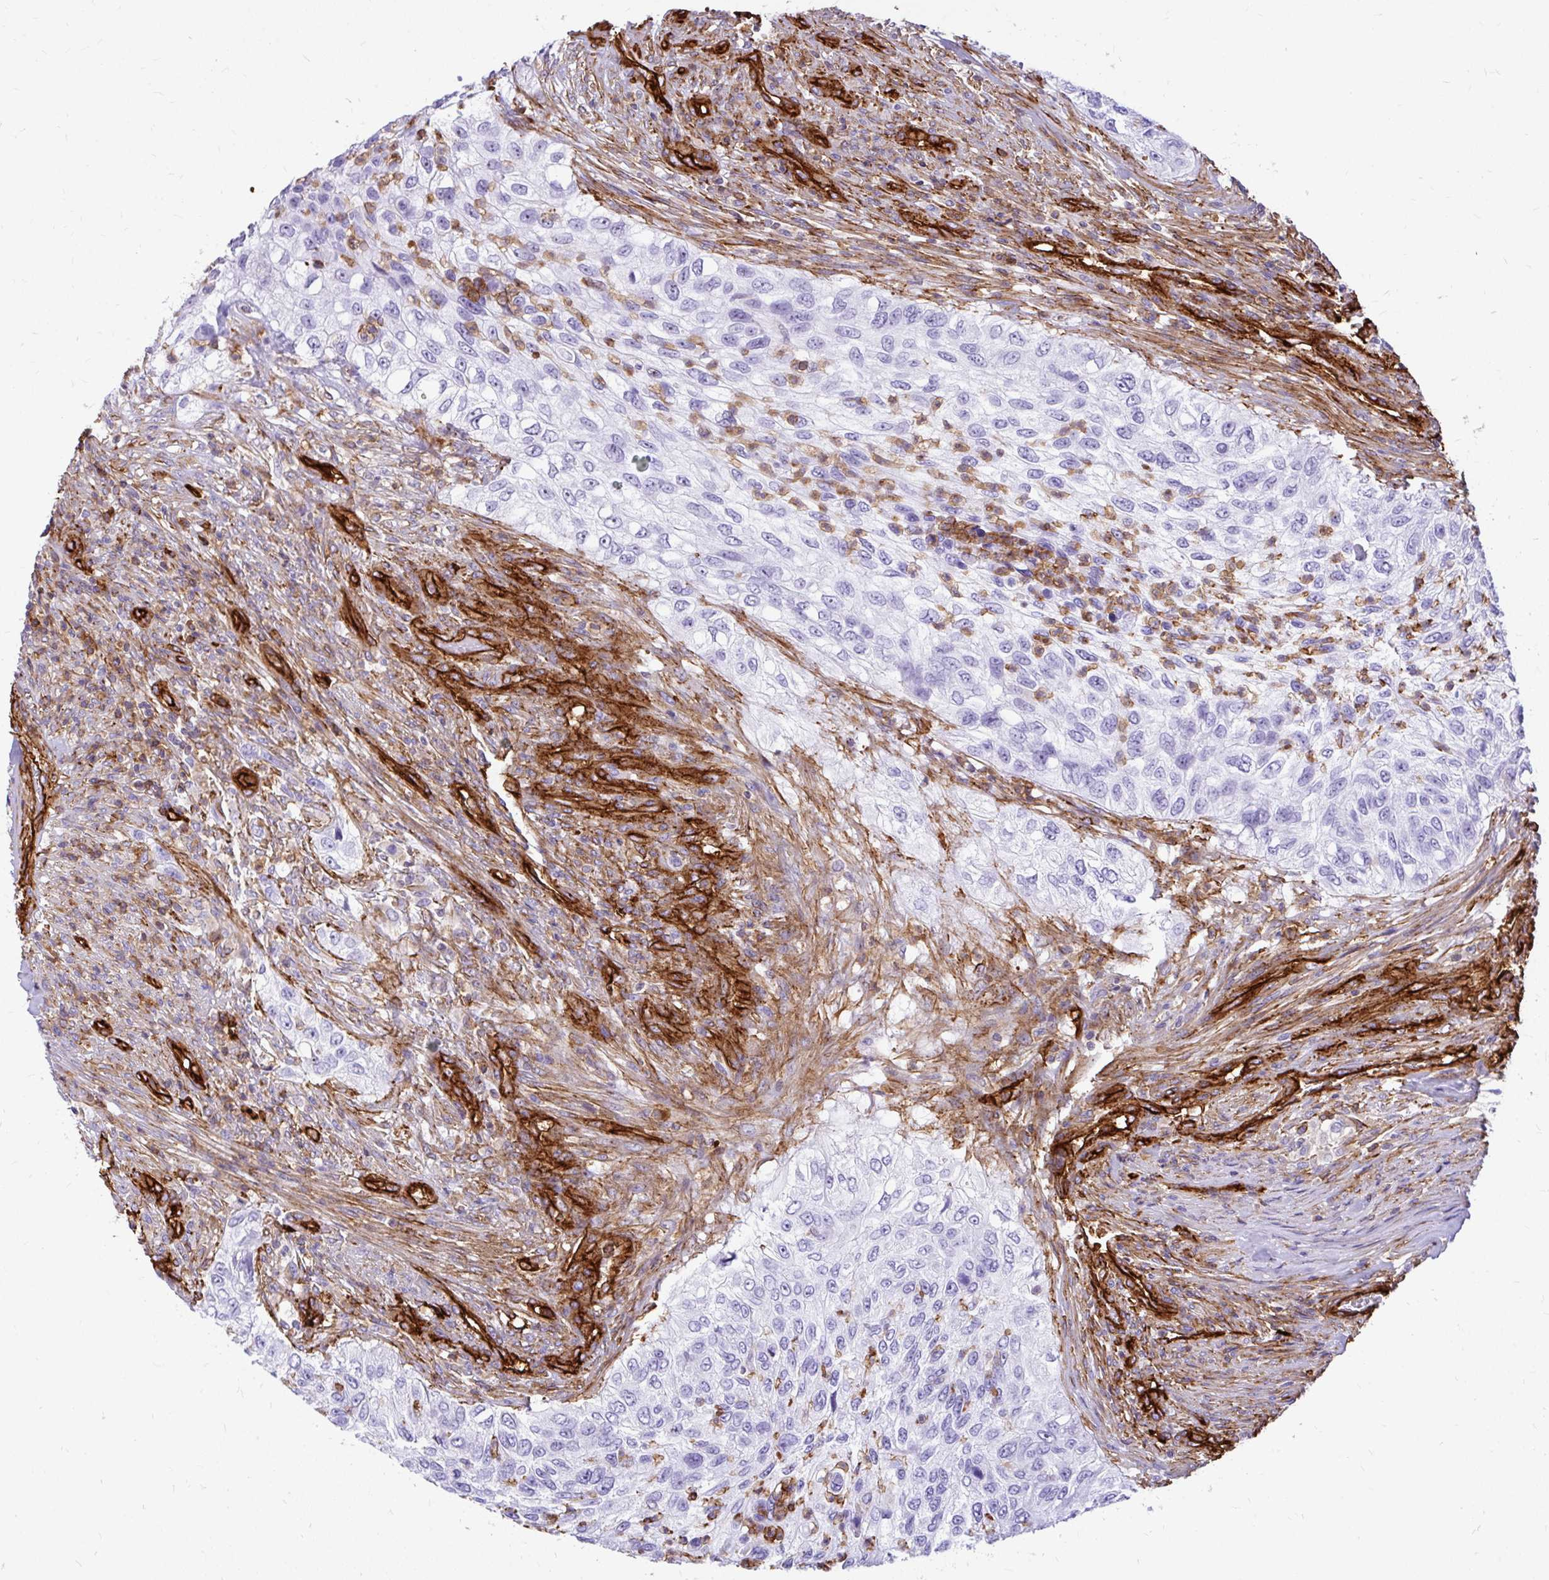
{"staining": {"intensity": "negative", "quantity": "none", "location": "none"}, "tissue": "urothelial cancer", "cell_type": "Tumor cells", "image_type": "cancer", "snomed": [{"axis": "morphology", "description": "Urothelial carcinoma, High grade"}, {"axis": "topography", "description": "Urinary bladder"}], "caption": "Human urothelial cancer stained for a protein using immunohistochemistry (IHC) shows no expression in tumor cells.", "gene": "MAP1LC3B", "patient": {"sex": "female", "age": 60}}